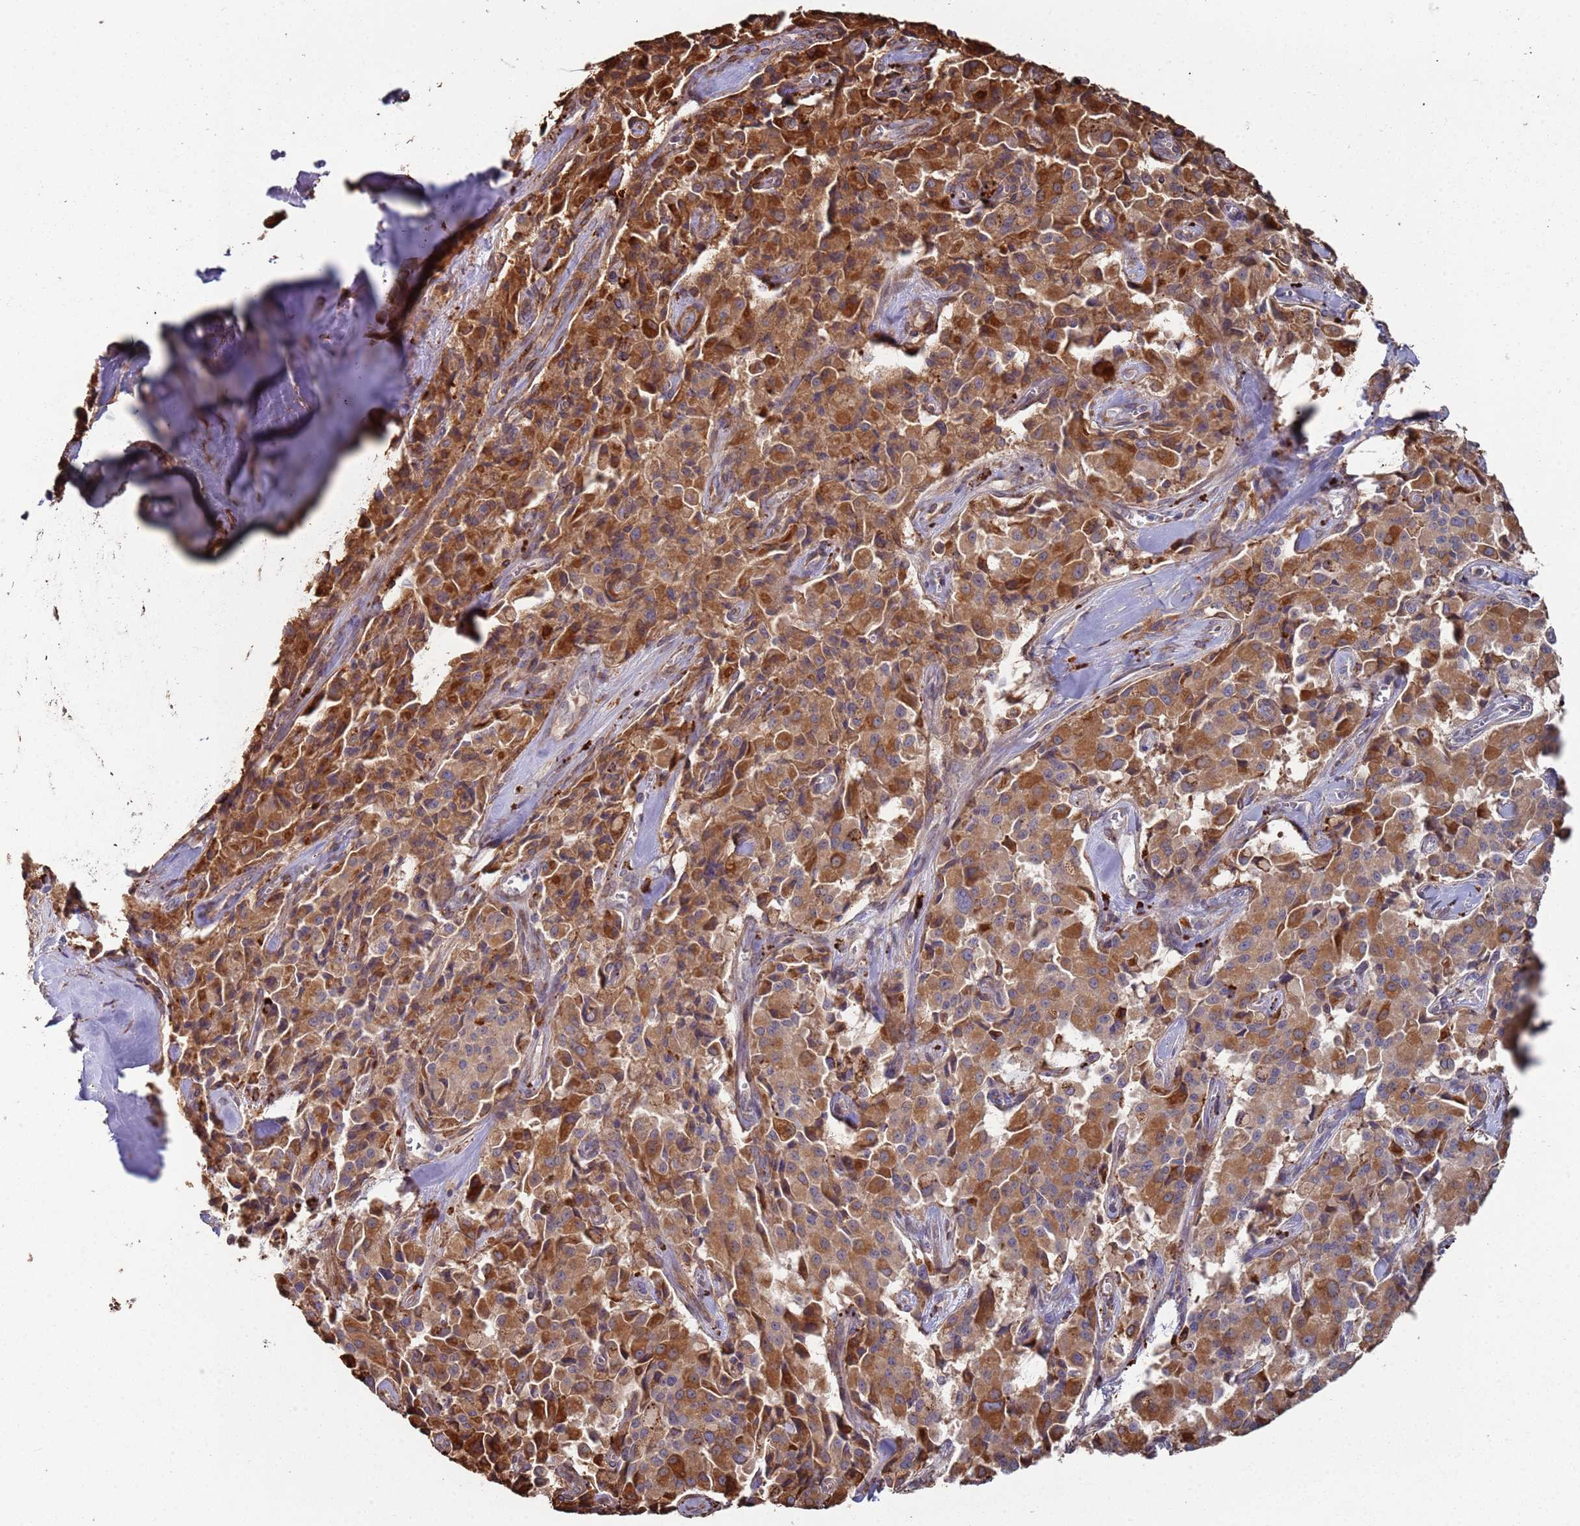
{"staining": {"intensity": "strong", "quantity": ">75%", "location": "cytoplasmic/membranous"}, "tissue": "pancreatic cancer", "cell_type": "Tumor cells", "image_type": "cancer", "snomed": [{"axis": "morphology", "description": "Adenocarcinoma, NOS"}, {"axis": "topography", "description": "Pancreas"}], "caption": "Brown immunohistochemical staining in adenocarcinoma (pancreatic) demonstrates strong cytoplasmic/membranous expression in about >75% of tumor cells.", "gene": "LACC1", "patient": {"sex": "male", "age": 65}}